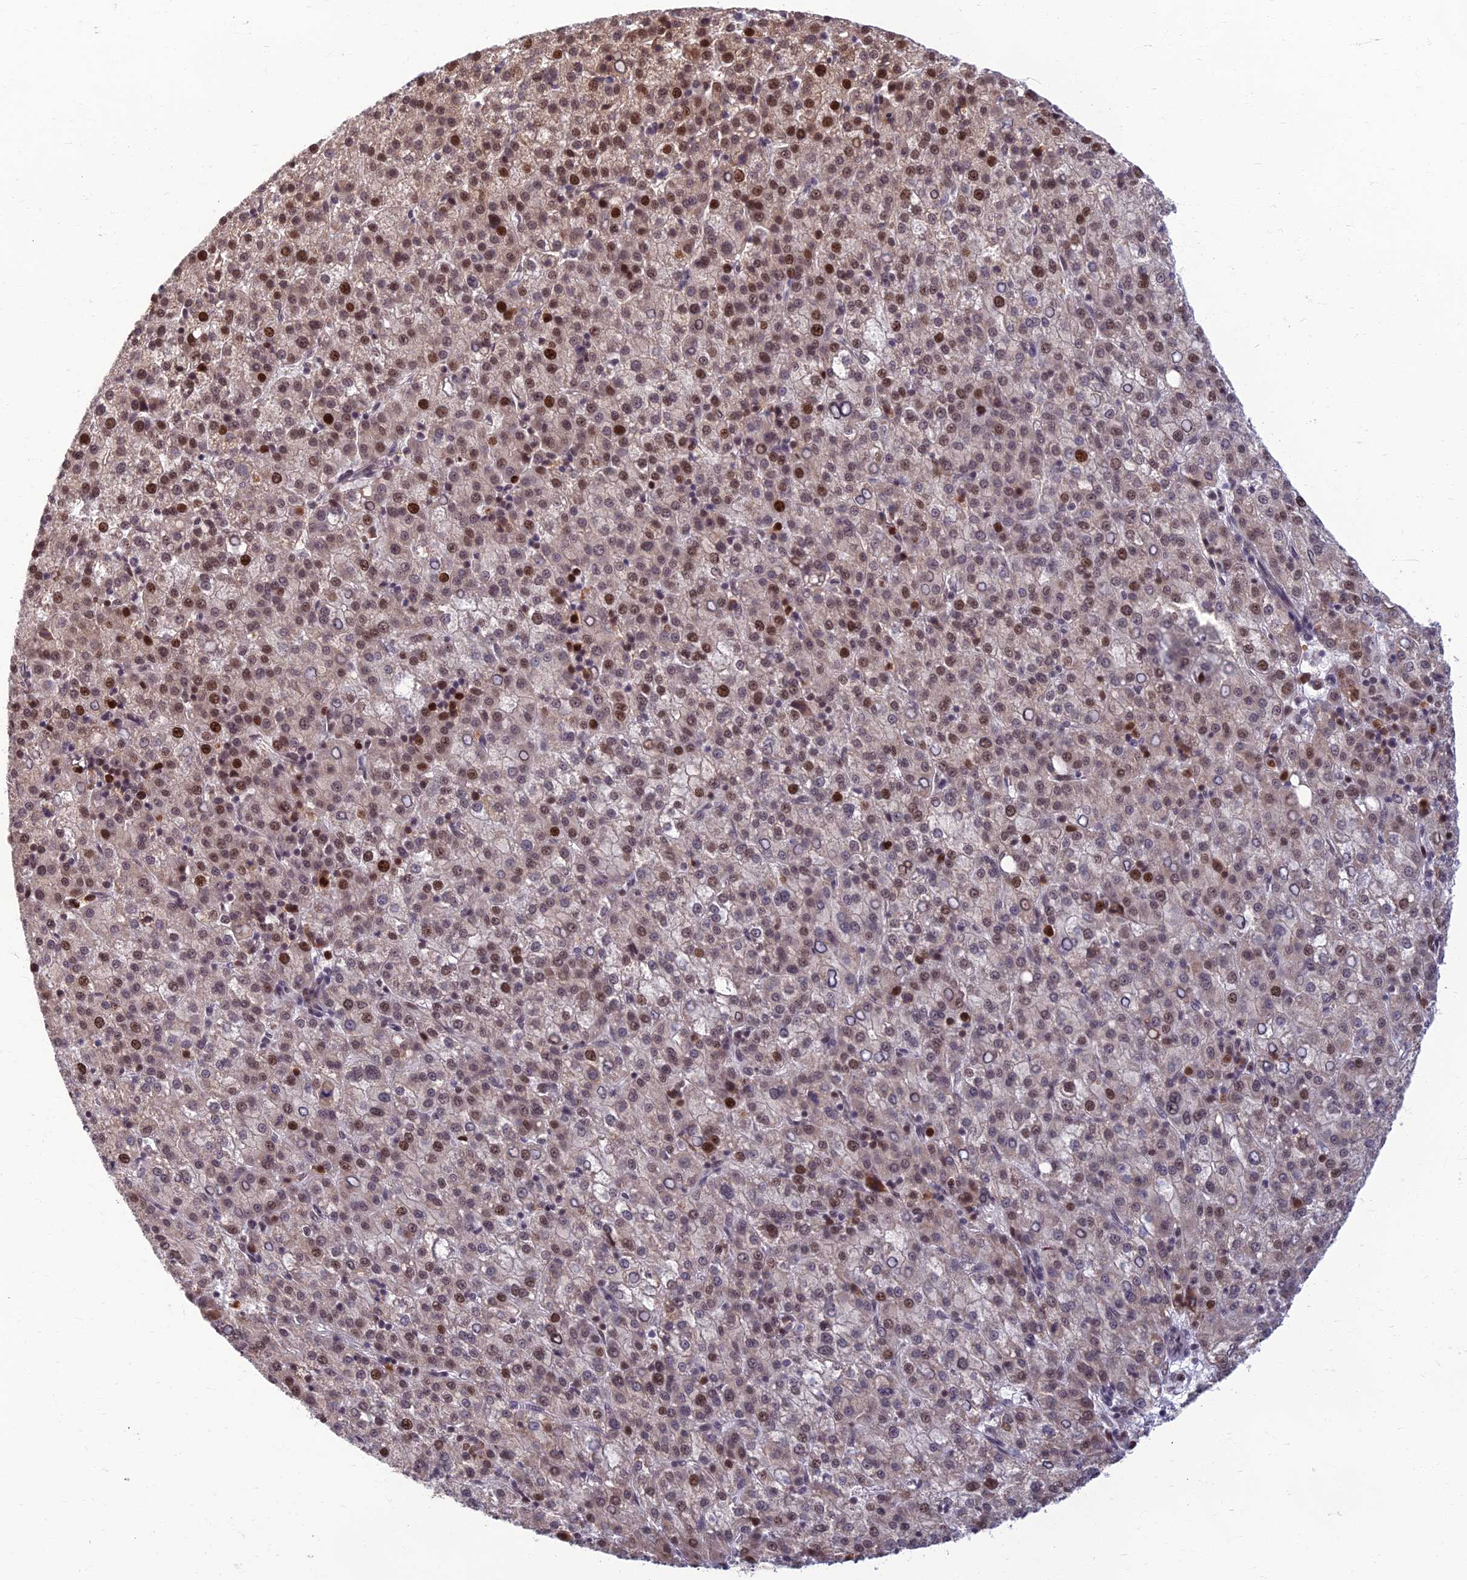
{"staining": {"intensity": "moderate", "quantity": ">75%", "location": "nuclear"}, "tissue": "liver cancer", "cell_type": "Tumor cells", "image_type": "cancer", "snomed": [{"axis": "morphology", "description": "Carcinoma, Hepatocellular, NOS"}, {"axis": "topography", "description": "Liver"}], "caption": "Liver hepatocellular carcinoma was stained to show a protein in brown. There is medium levels of moderate nuclear positivity in approximately >75% of tumor cells. (DAB (3,3'-diaminobenzidine) = brown stain, brightfield microscopy at high magnification).", "gene": "EARS2", "patient": {"sex": "female", "age": 58}}